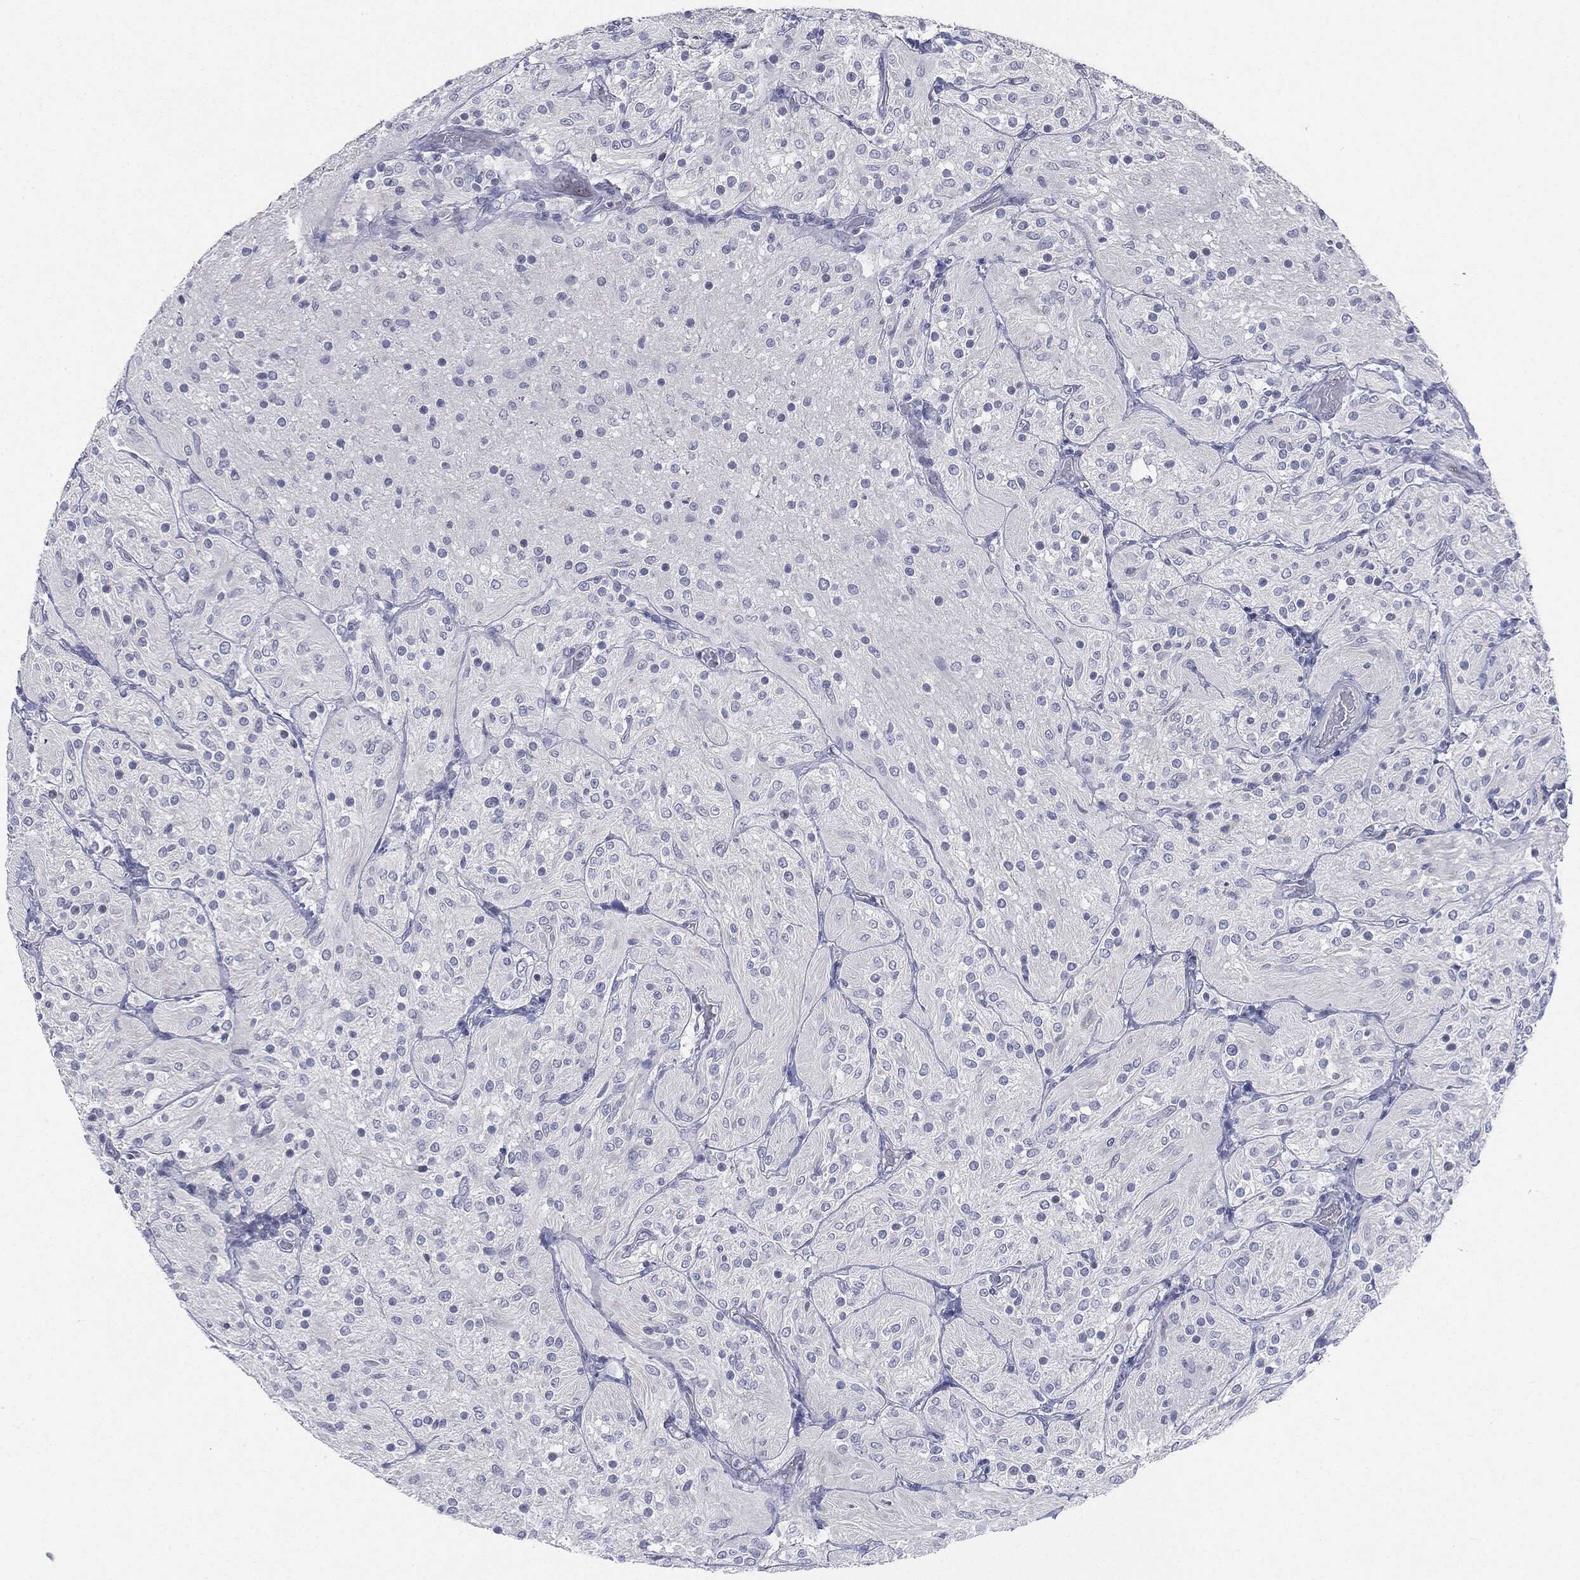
{"staining": {"intensity": "negative", "quantity": "none", "location": "none"}, "tissue": "glioma", "cell_type": "Tumor cells", "image_type": "cancer", "snomed": [{"axis": "morphology", "description": "Glioma, malignant, Low grade"}, {"axis": "topography", "description": "Brain"}], "caption": "Immunohistochemistry photomicrograph of neoplastic tissue: glioma stained with DAB exhibits no significant protein expression in tumor cells.", "gene": "CGB1", "patient": {"sex": "male", "age": 3}}